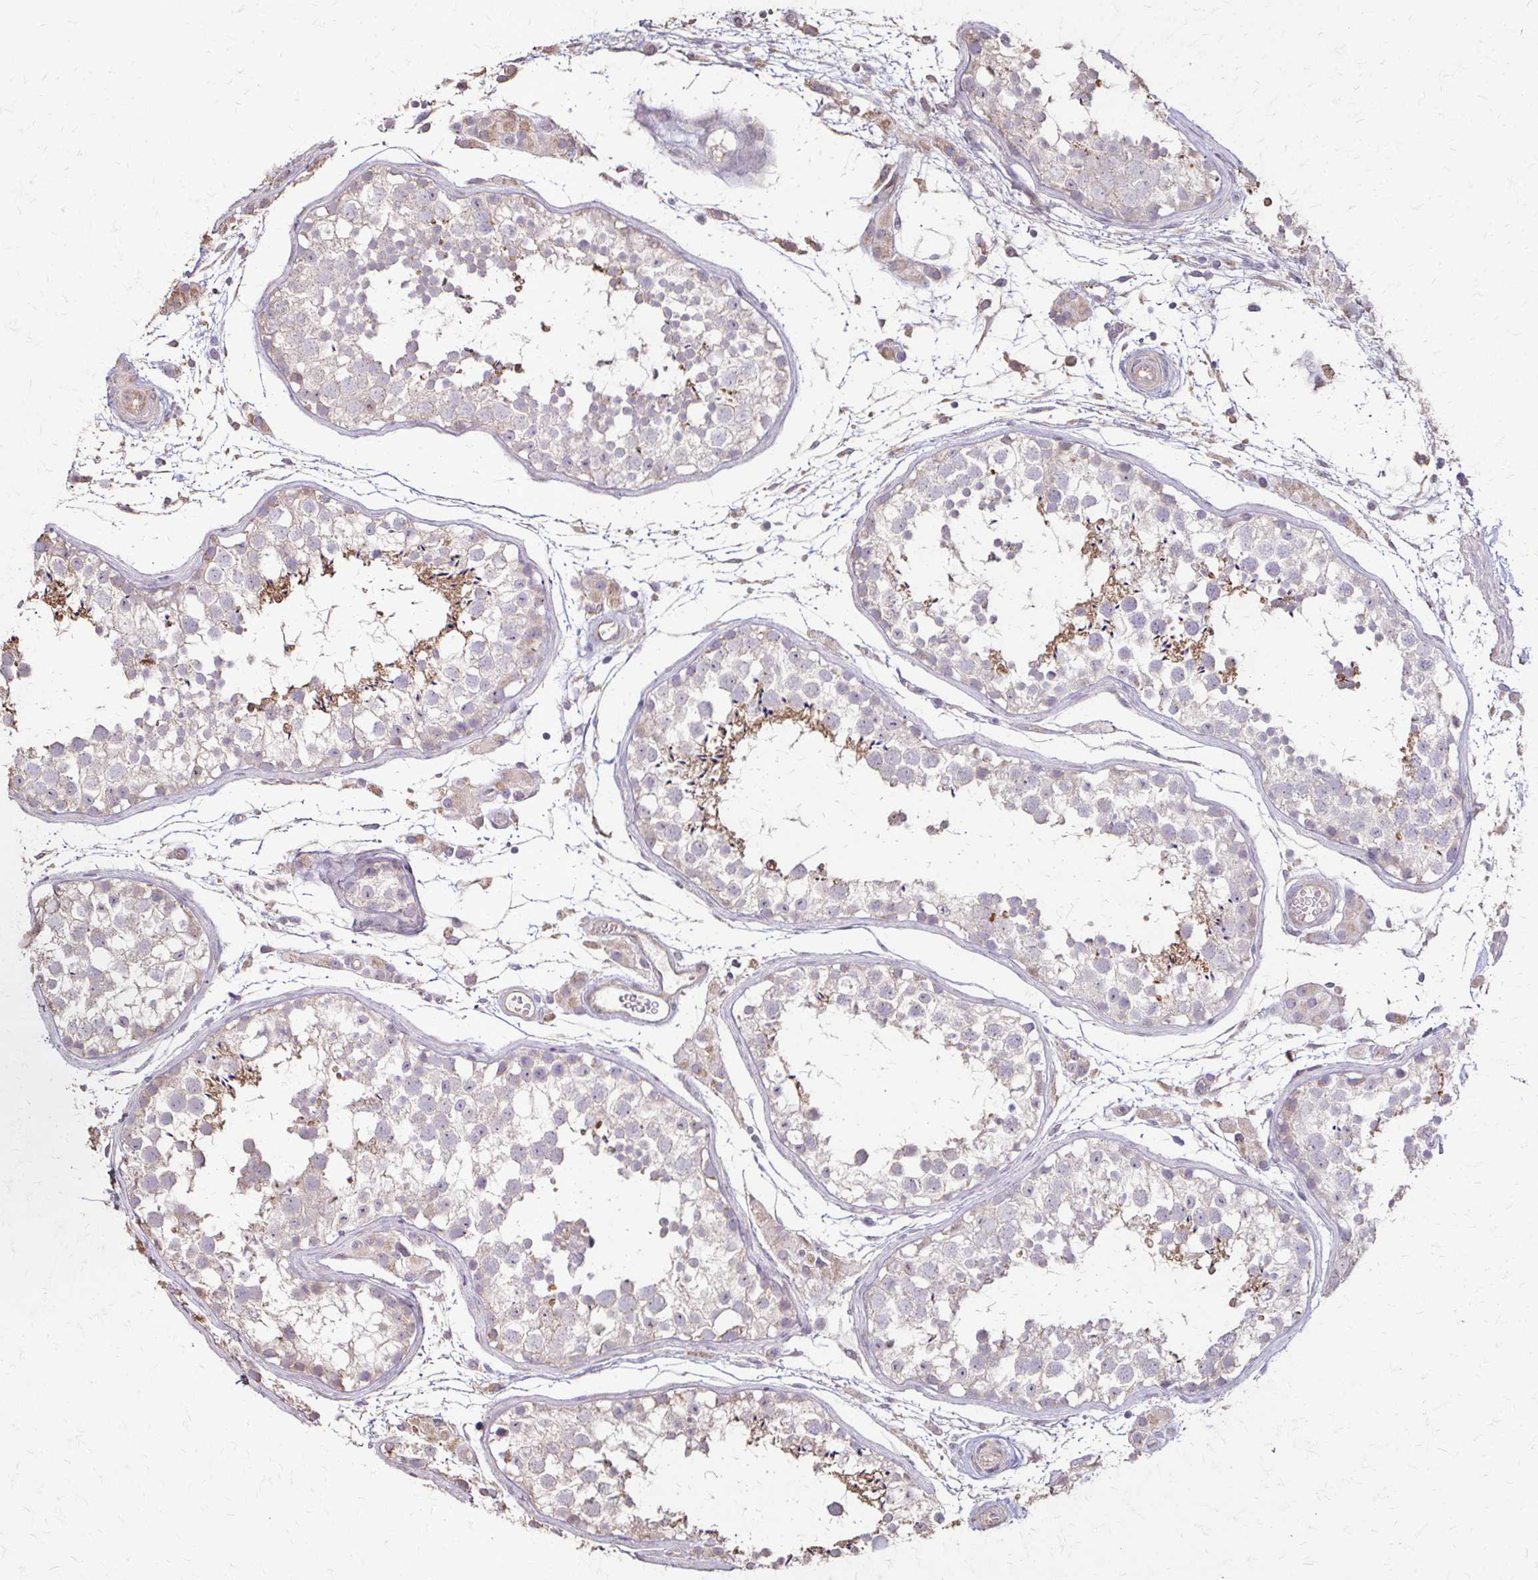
{"staining": {"intensity": "moderate", "quantity": "<25%", "location": "cytoplasmic/membranous"}, "tissue": "testis", "cell_type": "Cells in seminiferous ducts", "image_type": "normal", "snomed": [{"axis": "morphology", "description": "Normal tissue, NOS"}, {"axis": "morphology", "description": "Seminoma, NOS"}, {"axis": "topography", "description": "Testis"}], "caption": "Immunohistochemical staining of benign human testis exhibits low levels of moderate cytoplasmic/membranous expression in about <25% of cells in seminiferous ducts. The staining was performed using DAB (3,3'-diaminobenzidine), with brown indicating positive protein expression. Nuclei are stained blue with hematoxylin.", "gene": "IL18BP", "patient": {"sex": "male", "age": 29}}